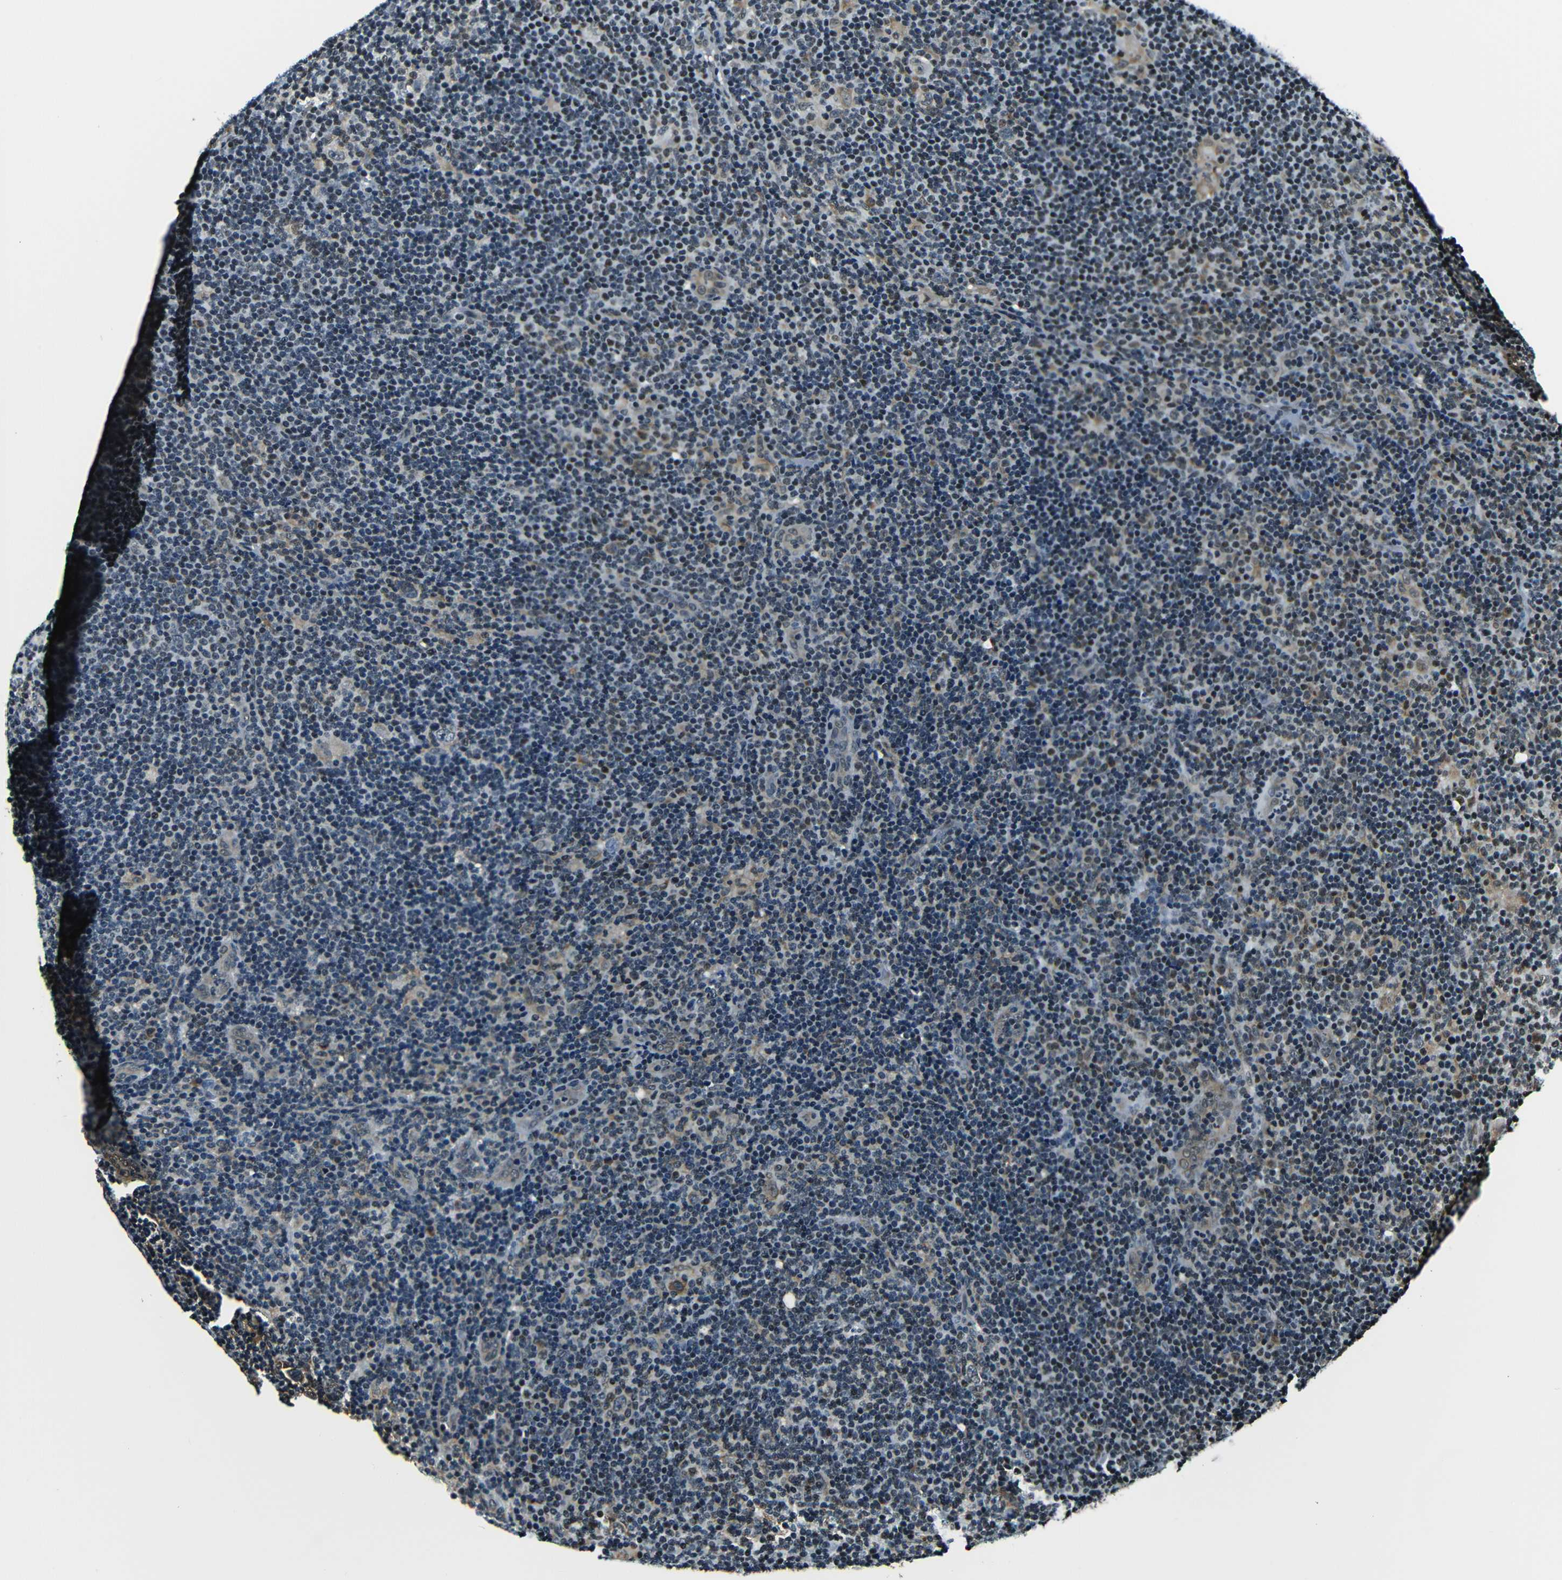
{"staining": {"intensity": "weak", "quantity": "25%-75%", "location": "cytoplasmic/membranous"}, "tissue": "lymphoma", "cell_type": "Tumor cells", "image_type": "cancer", "snomed": [{"axis": "morphology", "description": "Hodgkin's disease, NOS"}, {"axis": "topography", "description": "Lymph node"}], "caption": "Weak cytoplasmic/membranous protein staining is seen in about 25%-75% of tumor cells in lymphoma.", "gene": "NCBP3", "patient": {"sex": "female", "age": 57}}